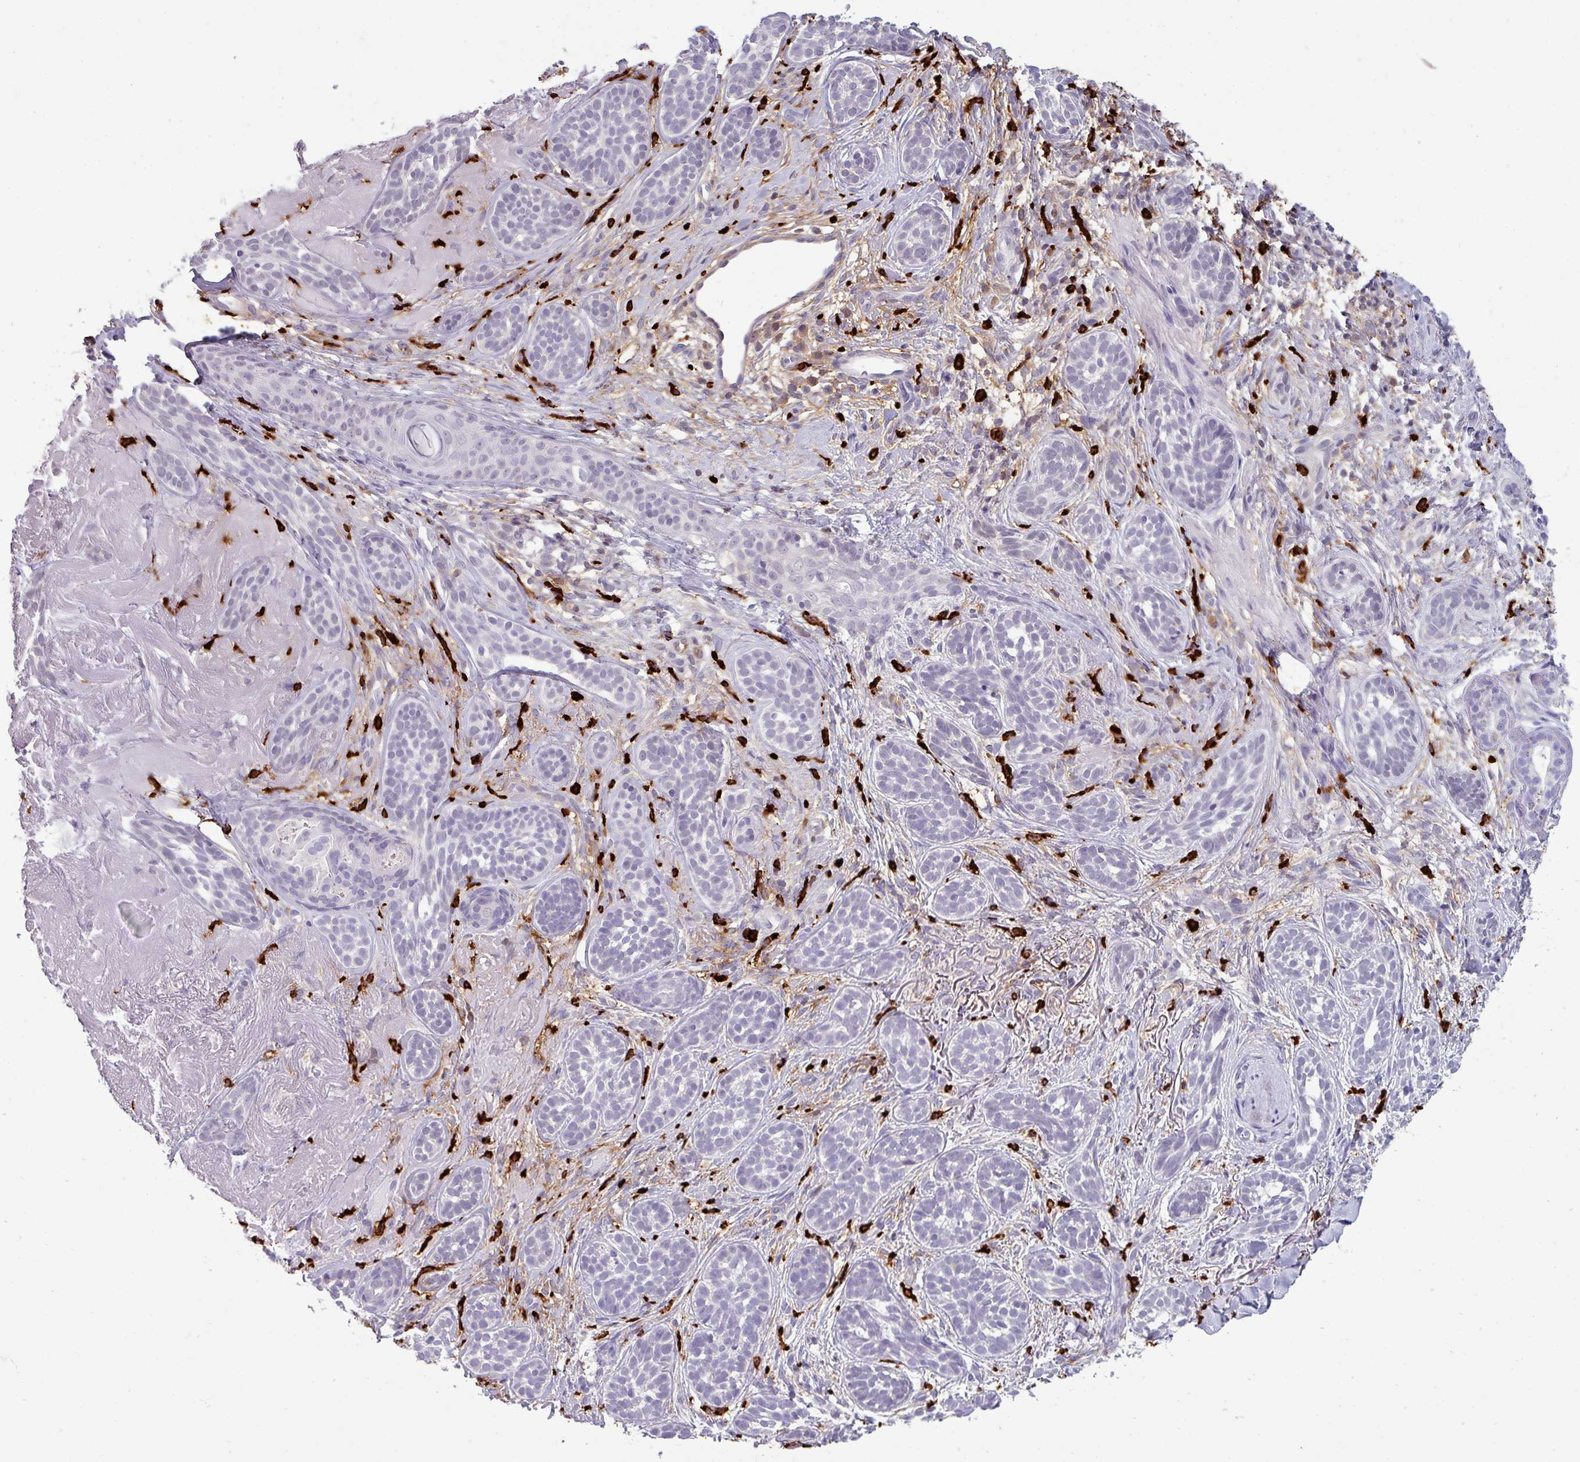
{"staining": {"intensity": "negative", "quantity": "none", "location": "none"}, "tissue": "skin cancer", "cell_type": "Tumor cells", "image_type": "cancer", "snomed": [{"axis": "morphology", "description": "Basal cell carcinoma"}, {"axis": "topography", "description": "Skin"}], "caption": "Immunohistochemistry (IHC) image of skin basal cell carcinoma stained for a protein (brown), which demonstrates no staining in tumor cells. (Stains: DAB (3,3'-diaminobenzidine) IHC with hematoxylin counter stain, Microscopy: brightfield microscopy at high magnification).", "gene": "TRIM39", "patient": {"sex": "male", "age": 71}}